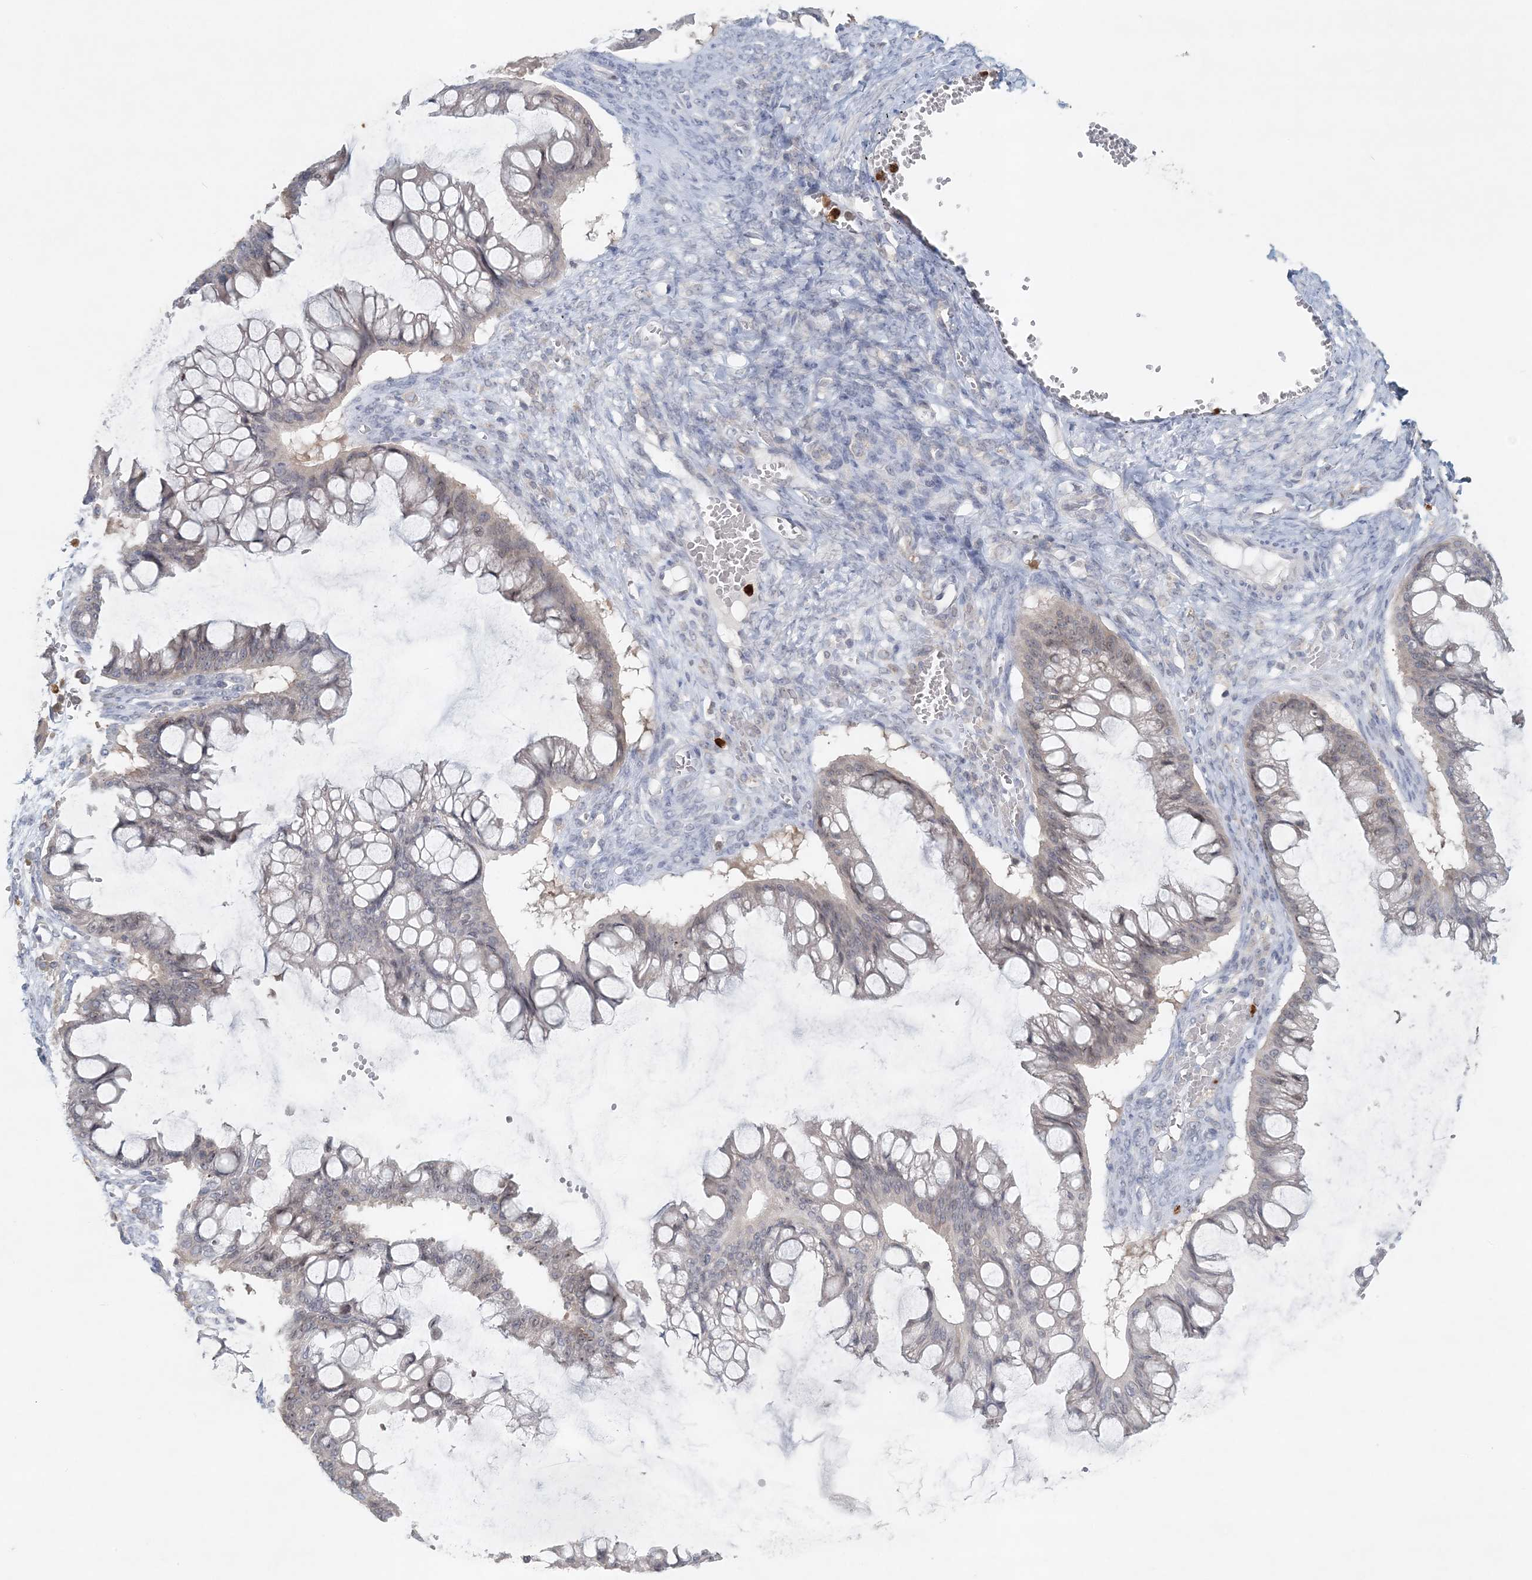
{"staining": {"intensity": "negative", "quantity": "none", "location": "none"}, "tissue": "ovarian cancer", "cell_type": "Tumor cells", "image_type": "cancer", "snomed": [{"axis": "morphology", "description": "Cystadenocarcinoma, mucinous, NOS"}, {"axis": "topography", "description": "Ovary"}], "caption": "Tumor cells show no significant protein staining in ovarian cancer (mucinous cystadenocarcinoma).", "gene": "NUP54", "patient": {"sex": "female", "age": 73}}